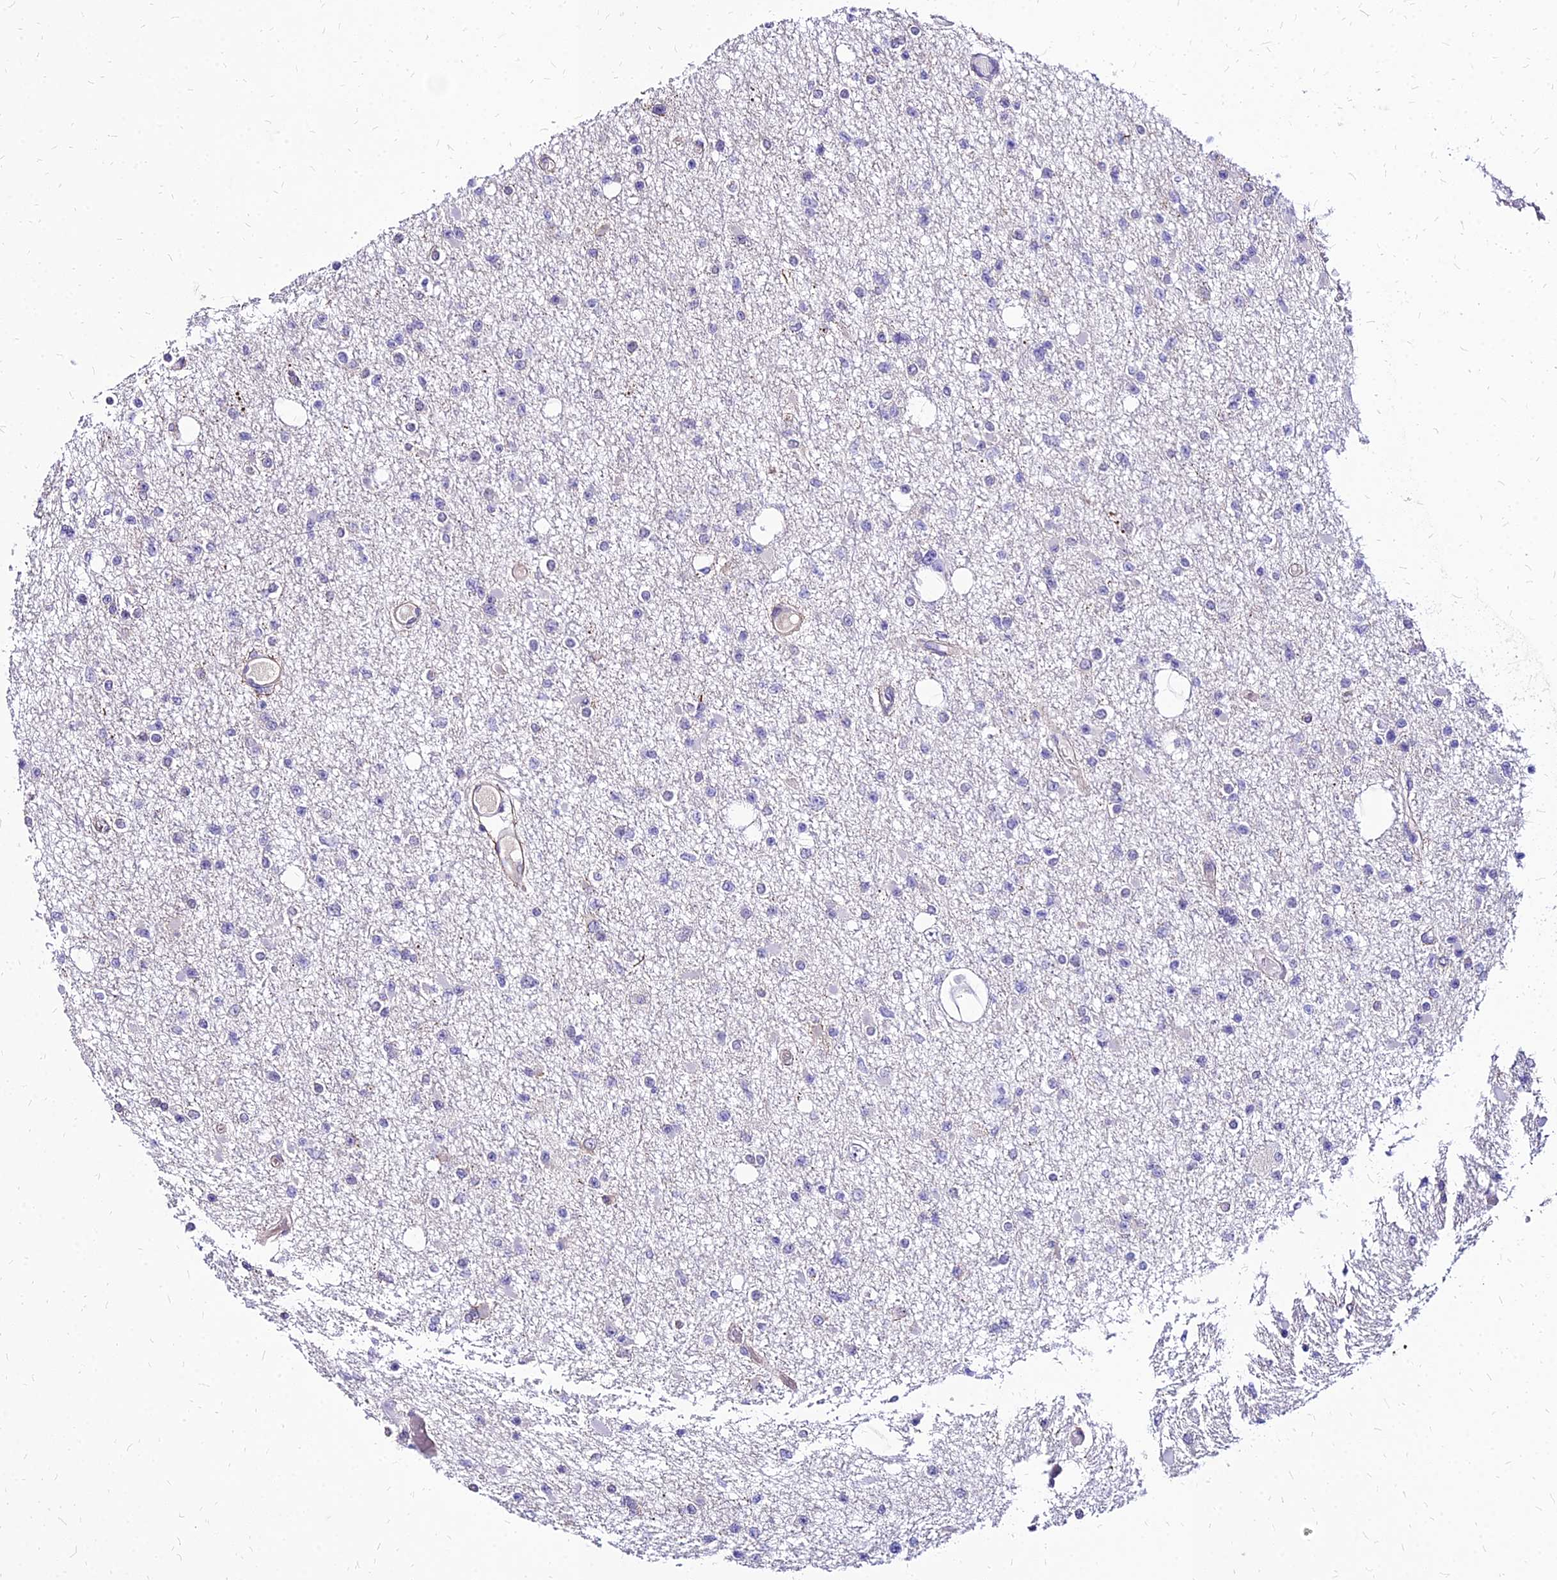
{"staining": {"intensity": "negative", "quantity": "none", "location": "none"}, "tissue": "glioma", "cell_type": "Tumor cells", "image_type": "cancer", "snomed": [{"axis": "morphology", "description": "Glioma, malignant, Low grade"}, {"axis": "topography", "description": "Brain"}], "caption": "Image shows no protein staining in tumor cells of malignant glioma (low-grade) tissue.", "gene": "YEATS2", "patient": {"sex": "female", "age": 22}}